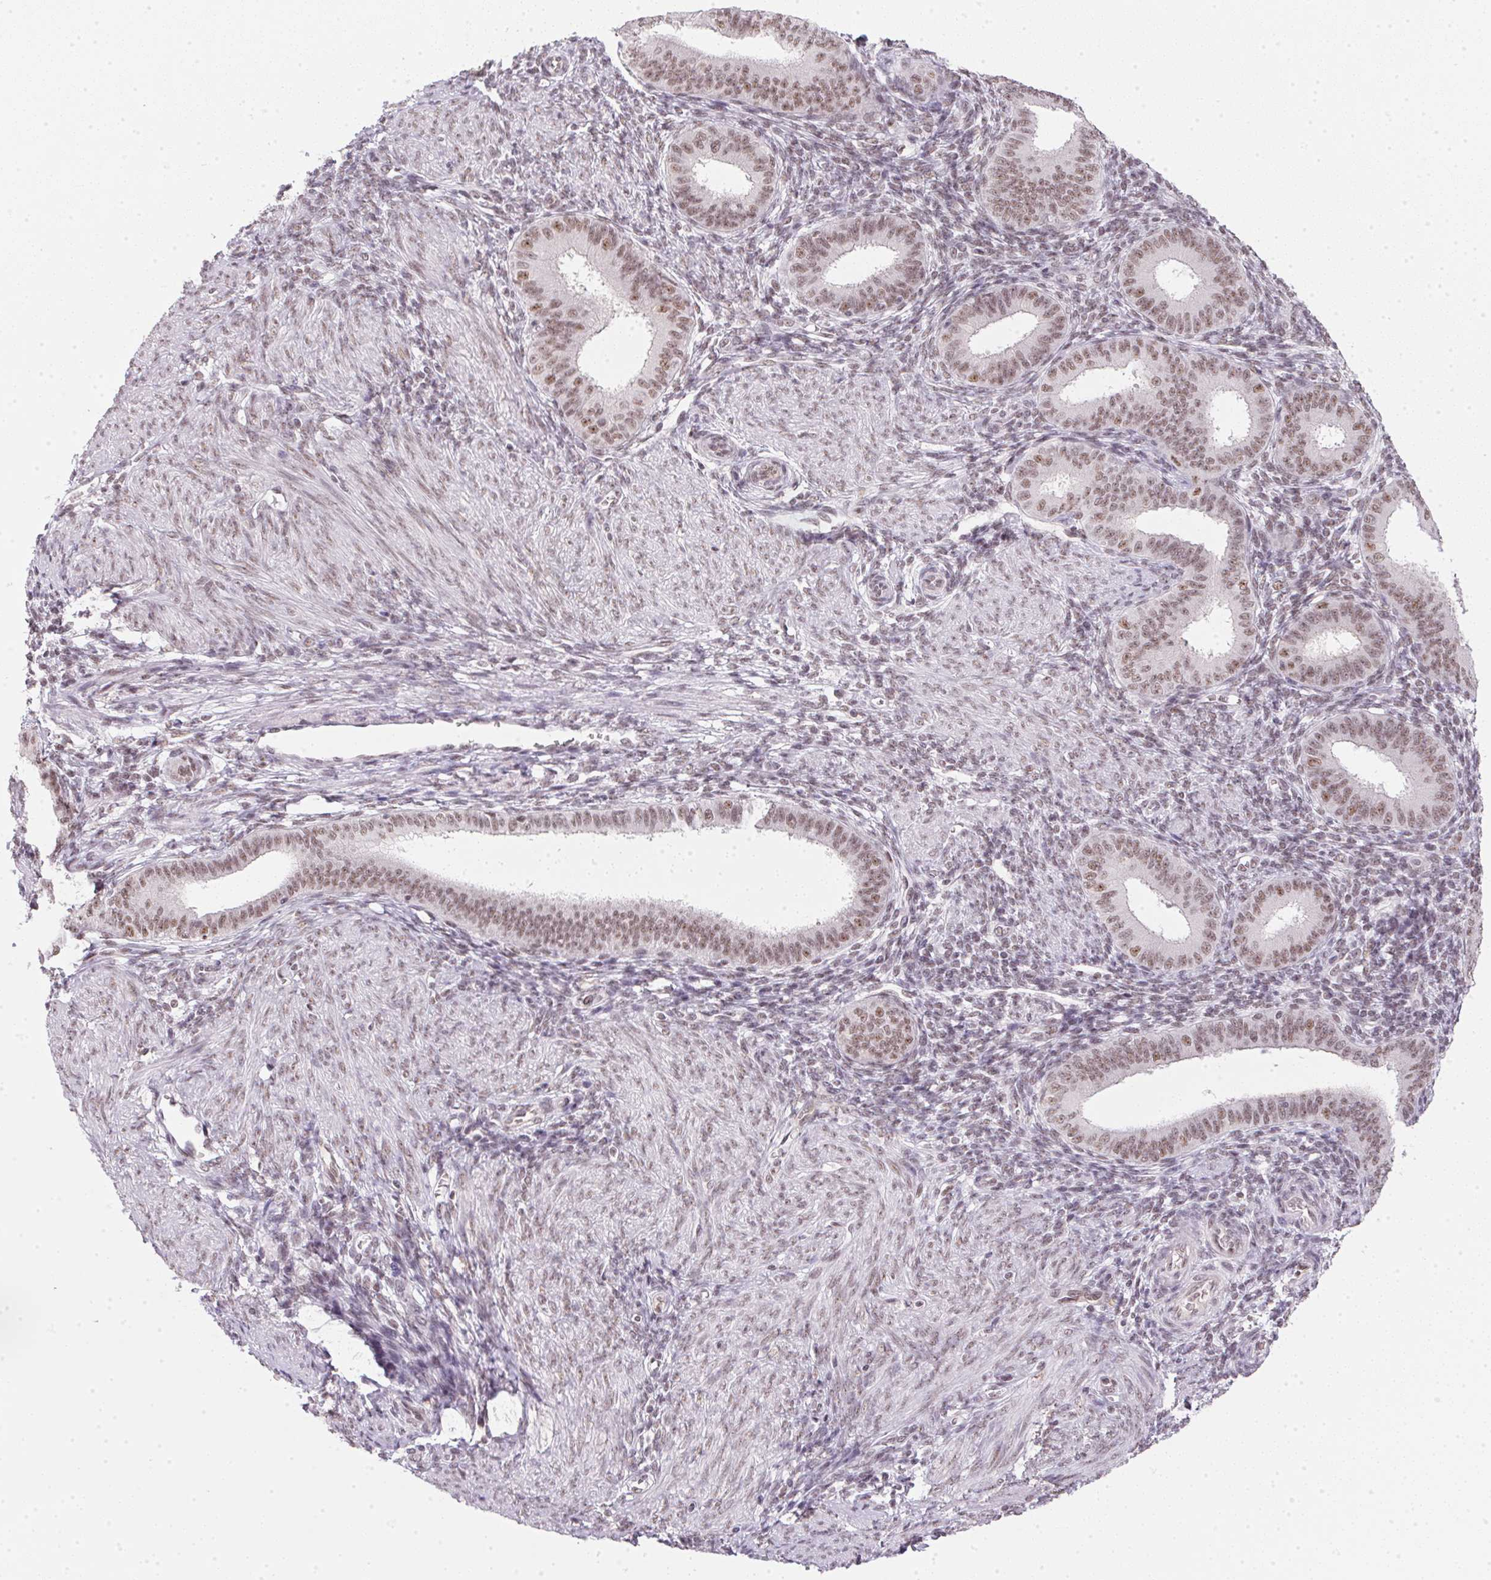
{"staining": {"intensity": "weak", "quantity": "25%-75%", "location": "nuclear"}, "tissue": "endometrium", "cell_type": "Cells in endometrial stroma", "image_type": "normal", "snomed": [{"axis": "morphology", "description": "Normal tissue, NOS"}, {"axis": "topography", "description": "Endometrium"}], "caption": "This micrograph demonstrates IHC staining of unremarkable endometrium, with low weak nuclear expression in about 25%-75% of cells in endometrial stroma.", "gene": "SRSF7", "patient": {"sex": "female", "age": 39}}